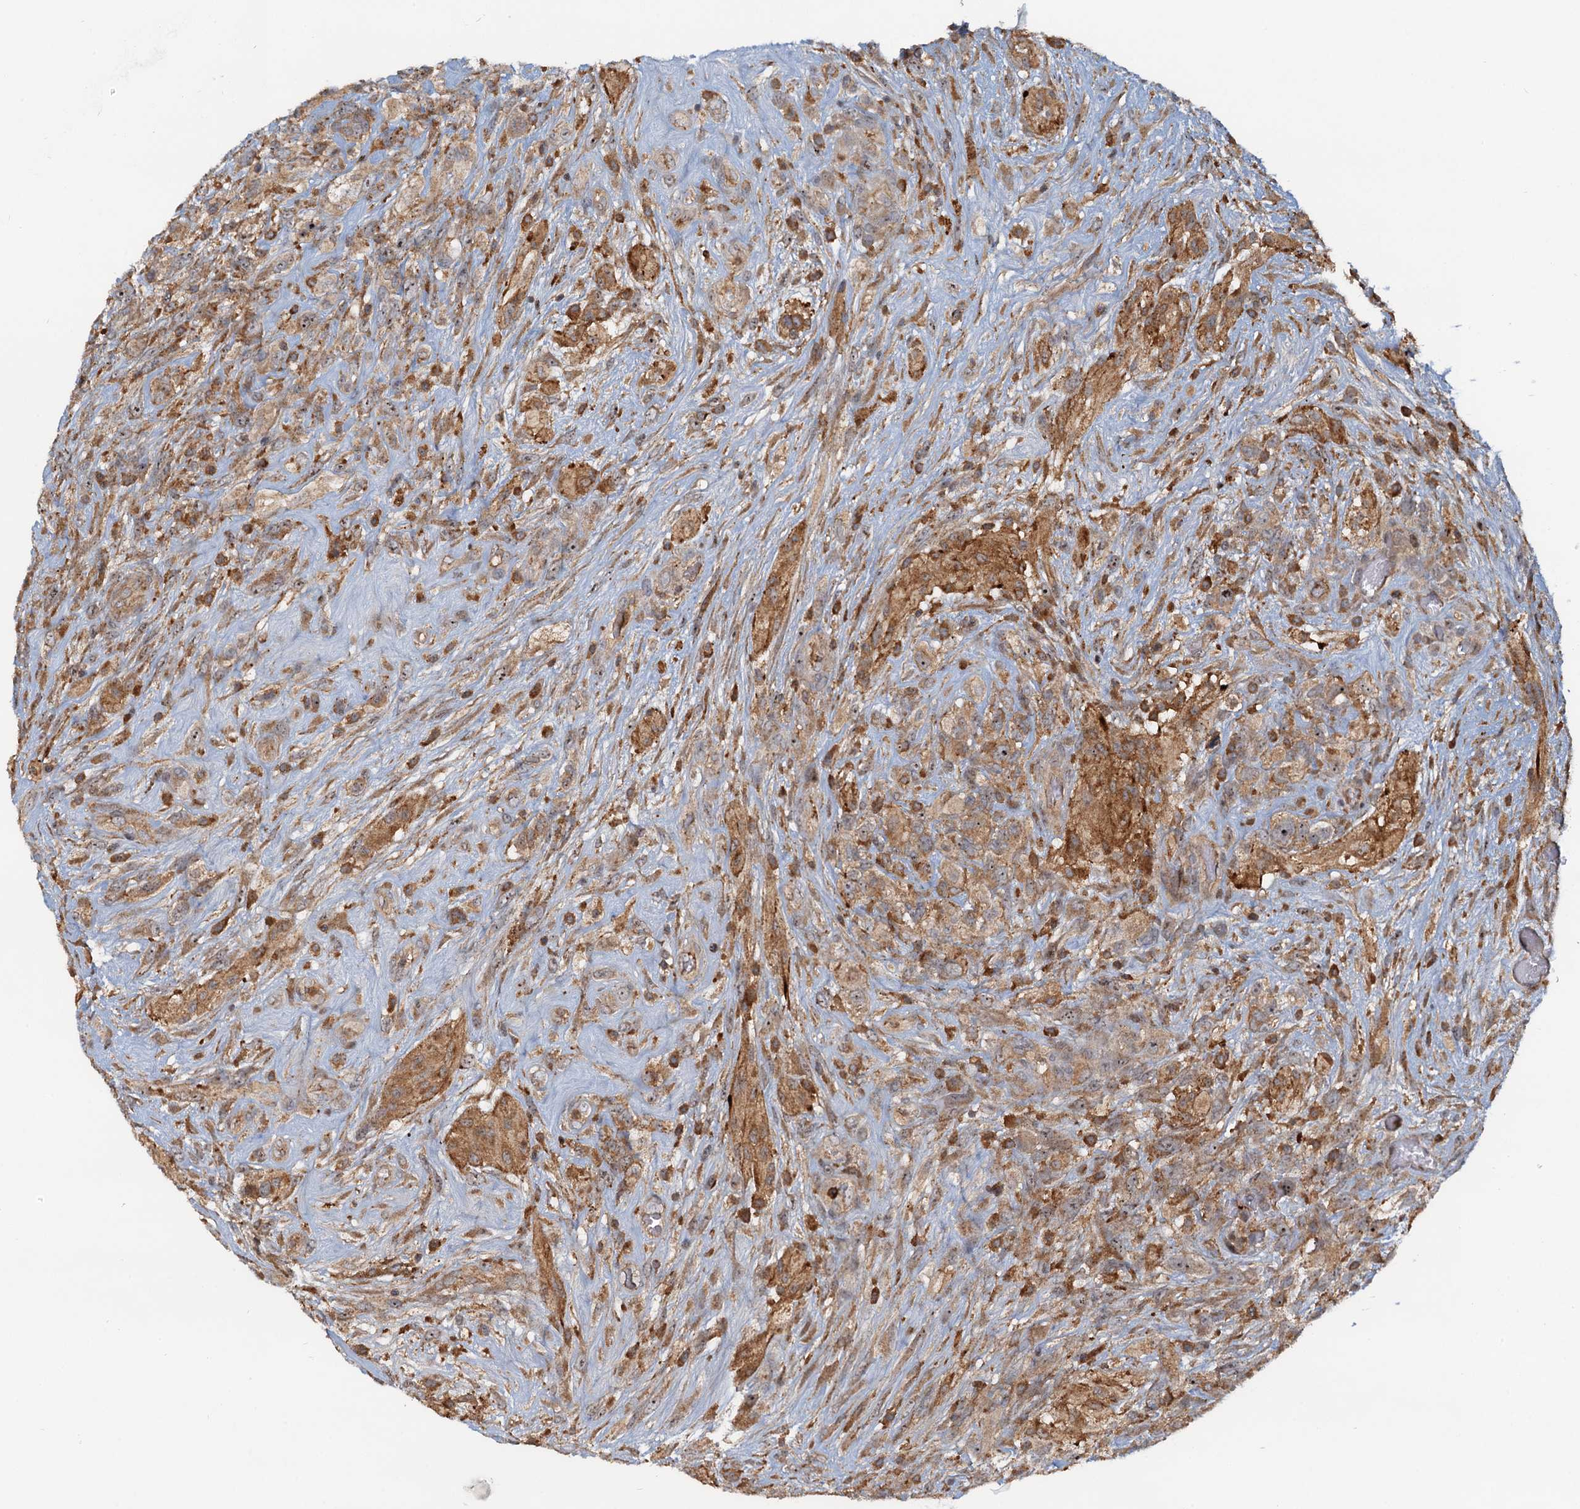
{"staining": {"intensity": "moderate", "quantity": ">75%", "location": "cytoplasmic/membranous"}, "tissue": "glioma", "cell_type": "Tumor cells", "image_type": "cancer", "snomed": [{"axis": "morphology", "description": "Glioma, malignant, High grade"}, {"axis": "topography", "description": "Brain"}], "caption": "Immunohistochemistry (IHC) staining of high-grade glioma (malignant), which shows medium levels of moderate cytoplasmic/membranous positivity in approximately >75% of tumor cells indicating moderate cytoplasmic/membranous protein expression. The staining was performed using DAB (3,3'-diaminobenzidine) (brown) for protein detection and nuclei were counterstained in hematoxylin (blue).", "gene": "TOLLIP", "patient": {"sex": "male", "age": 61}}